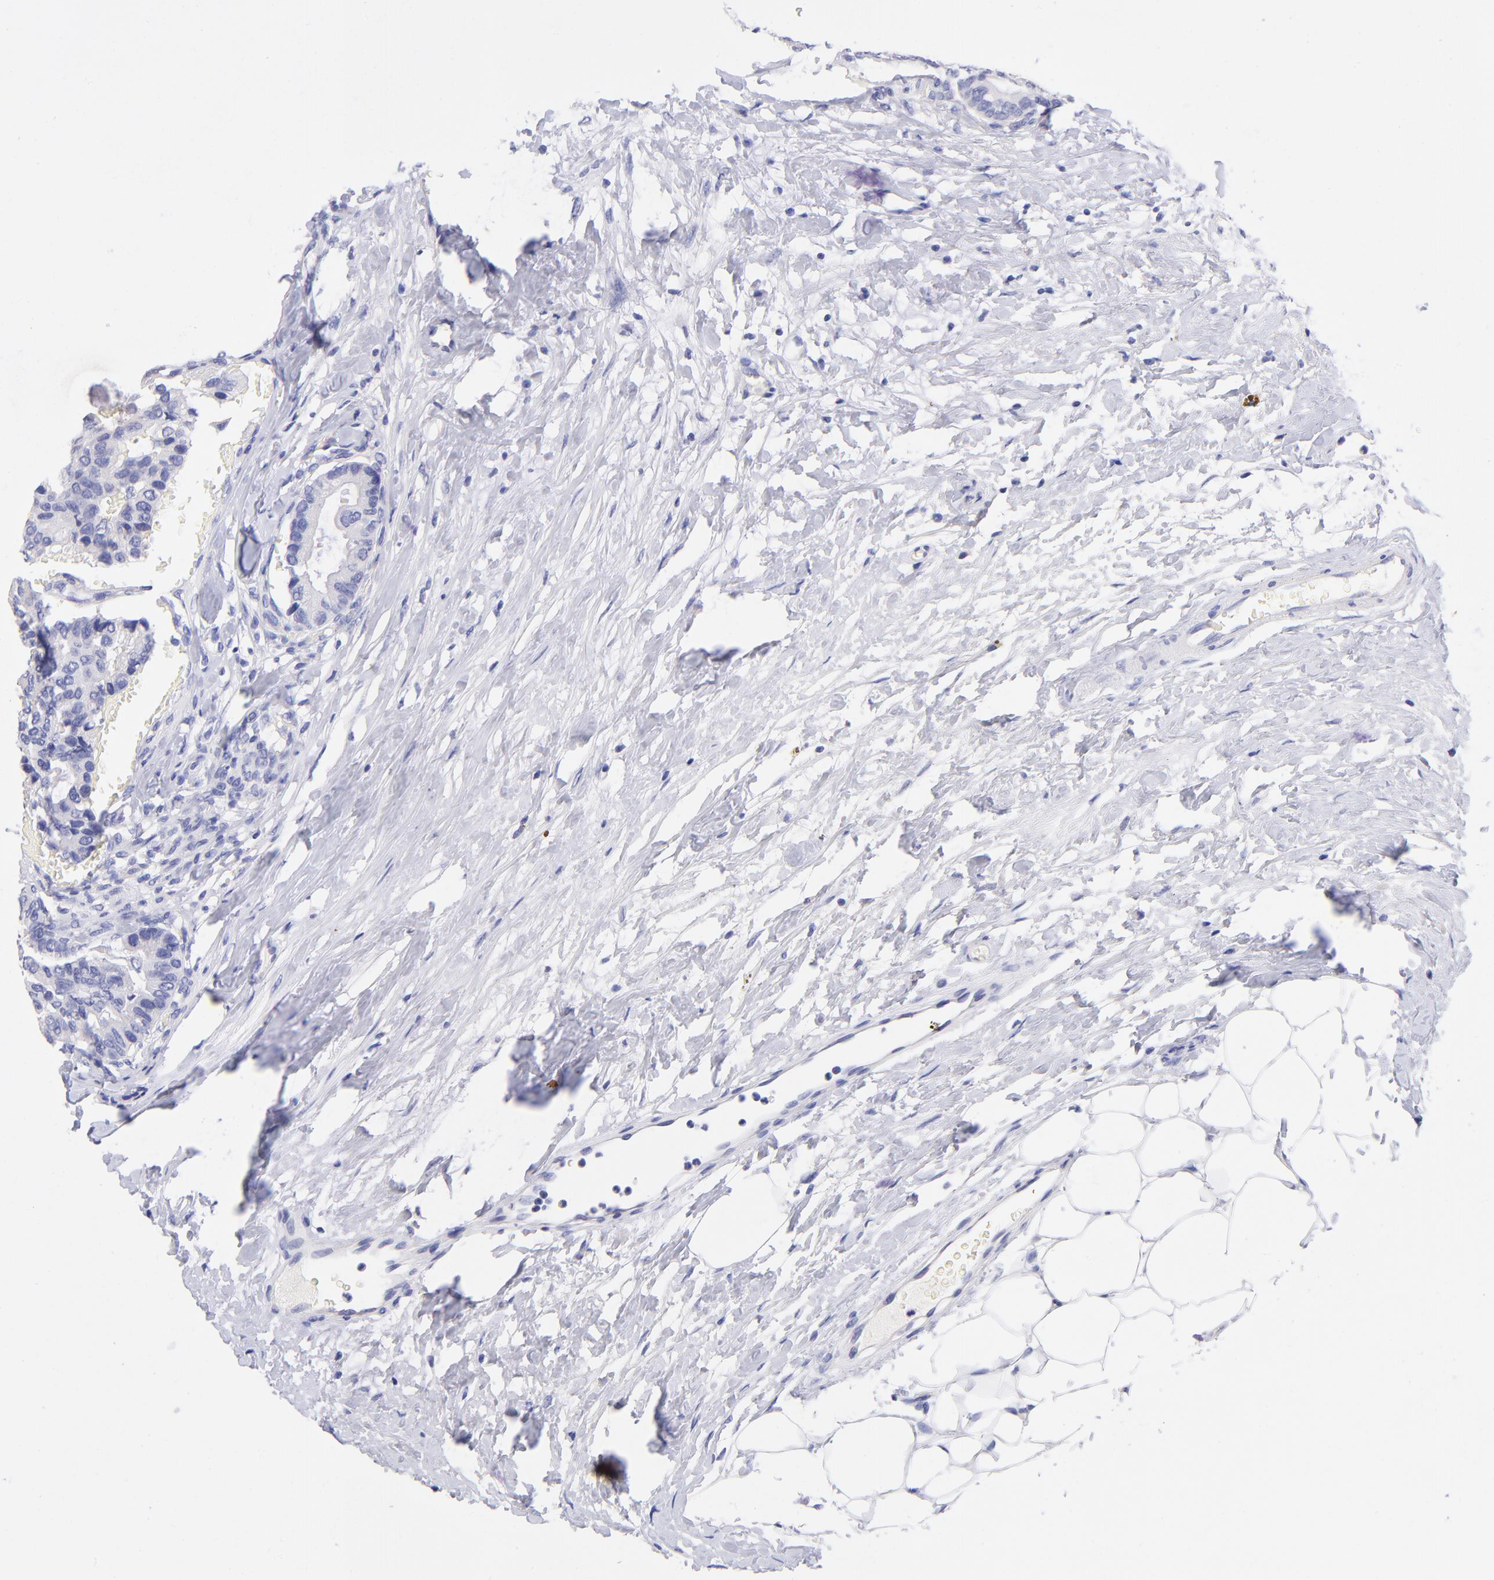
{"staining": {"intensity": "negative", "quantity": "none", "location": "none"}, "tissue": "breast cancer", "cell_type": "Tumor cells", "image_type": "cancer", "snomed": [{"axis": "morphology", "description": "Duct carcinoma"}, {"axis": "topography", "description": "Breast"}], "caption": "High magnification brightfield microscopy of breast cancer (infiltrating ductal carcinoma) stained with DAB (brown) and counterstained with hematoxylin (blue): tumor cells show no significant positivity.", "gene": "RAB3B", "patient": {"sex": "female", "age": 69}}